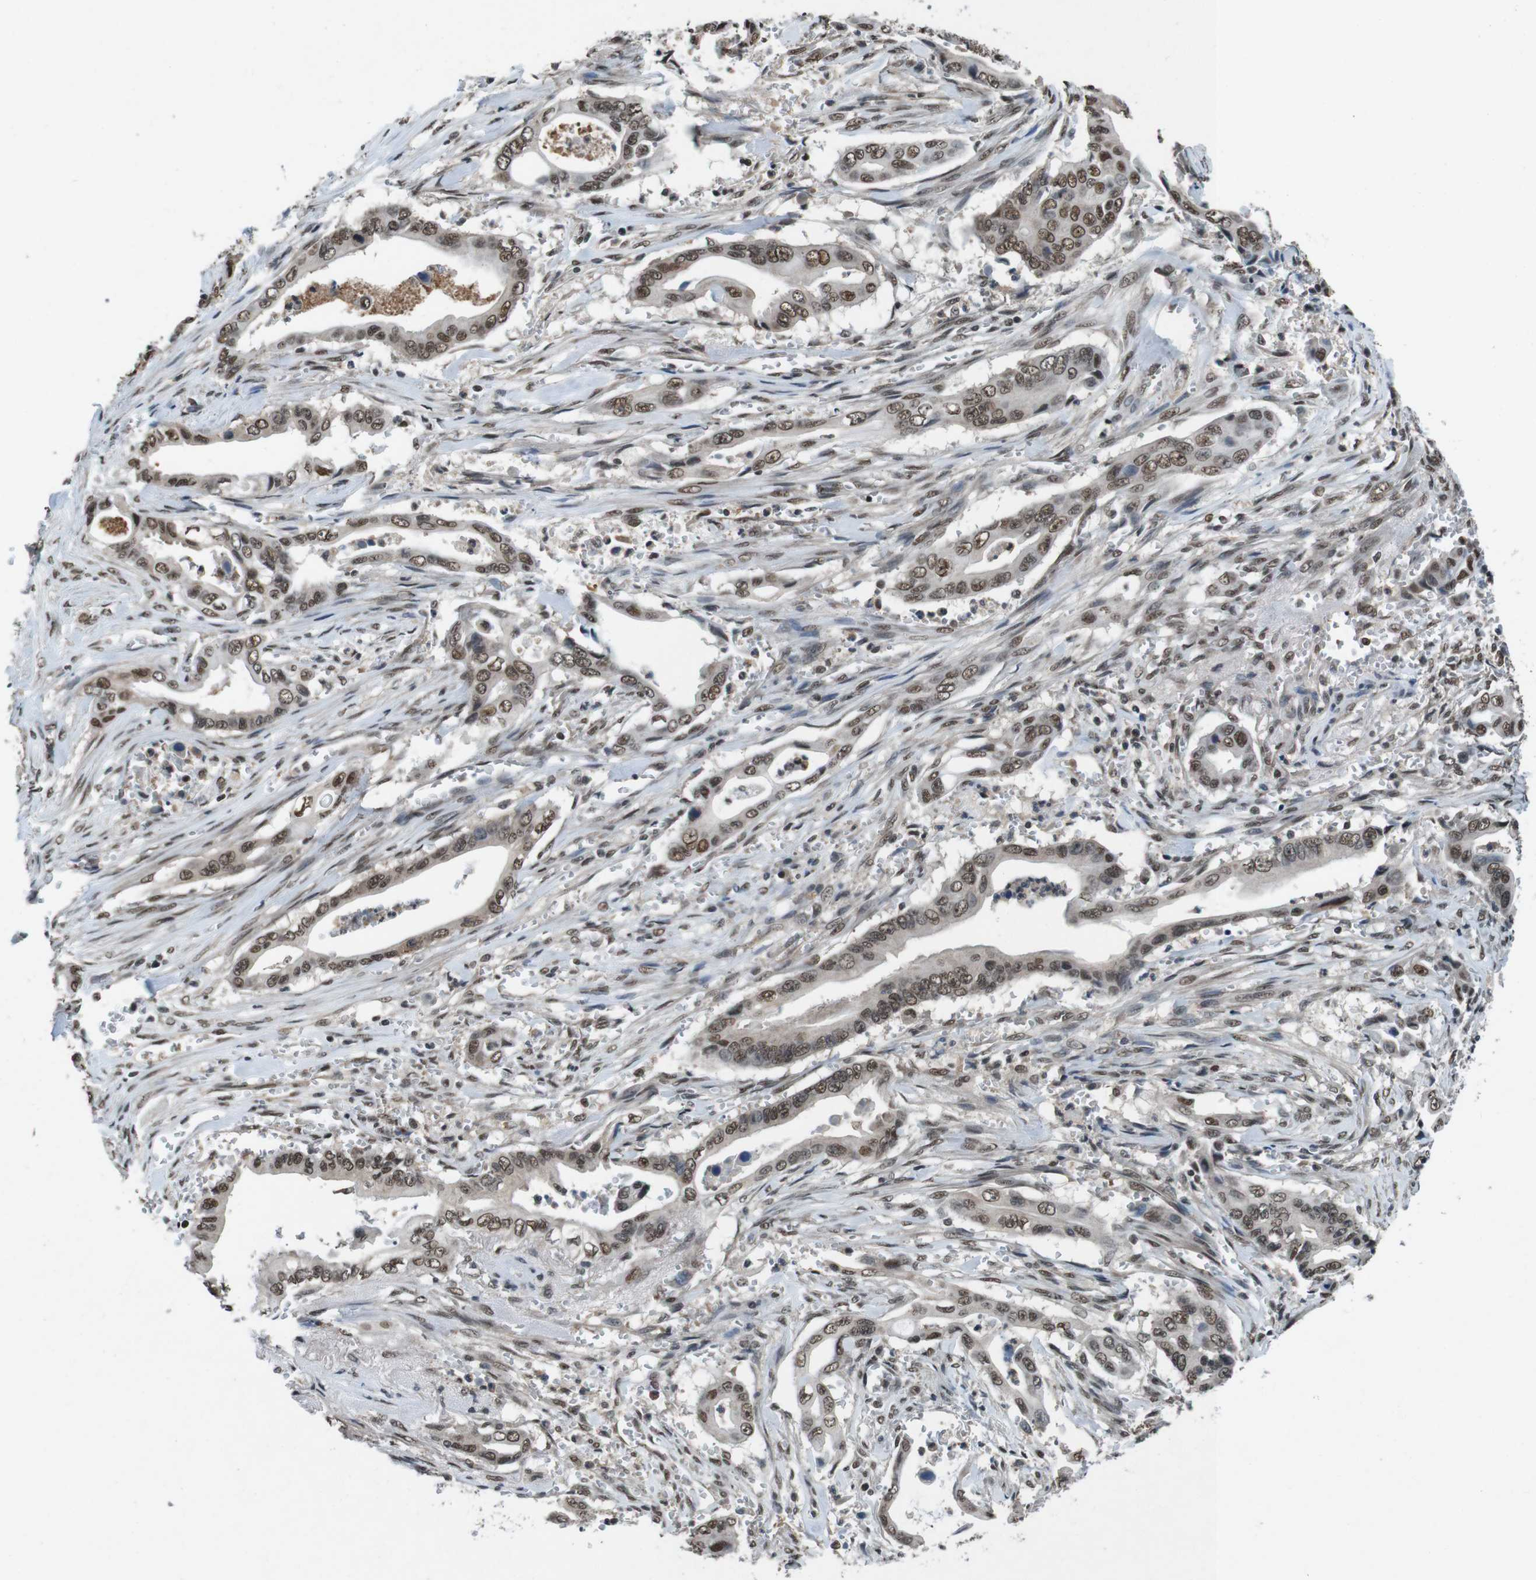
{"staining": {"intensity": "moderate", "quantity": ">75%", "location": "nuclear"}, "tissue": "pancreatic cancer", "cell_type": "Tumor cells", "image_type": "cancer", "snomed": [{"axis": "morphology", "description": "Adenocarcinoma, NOS"}, {"axis": "topography", "description": "Pancreas"}], "caption": "Brown immunohistochemical staining in human pancreatic adenocarcinoma shows moderate nuclear positivity in approximately >75% of tumor cells. Immunohistochemistry (ihc) stains the protein of interest in brown and the nuclei are stained blue.", "gene": "NR4A2", "patient": {"sex": "male", "age": 59}}